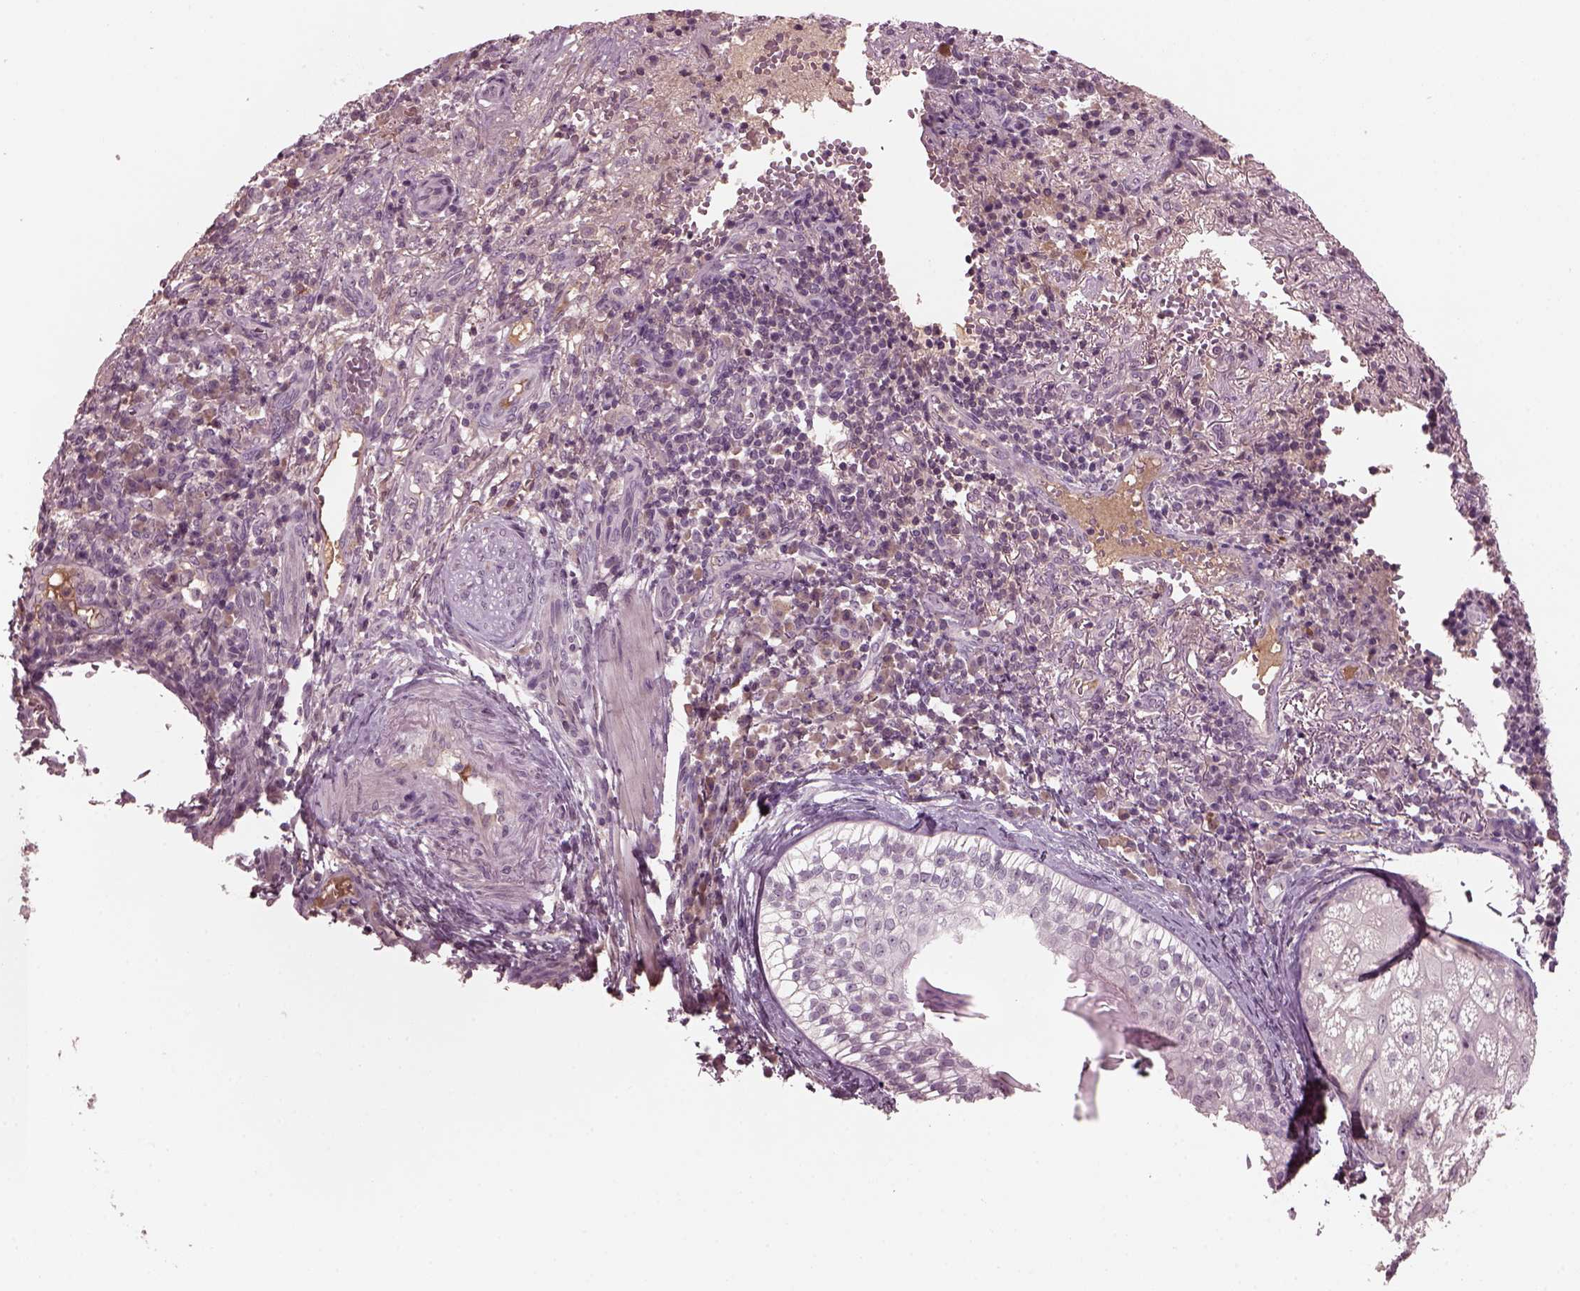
{"staining": {"intensity": "weak", "quantity": "<25%", "location": "cytoplasmic/membranous"}, "tissue": "skin cancer", "cell_type": "Tumor cells", "image_type": "cancer", "snomed": [{"axis": "morphology", "description": "Basal cell carcinoma"}, {"axis": "topography", "description": "Skin"}], "caption": "This is an immunohistochemistry histopathology image of human skin cancer (basal cell carcinoma). There is no staining in tumor cells.", "gene": "PORCN", "patient": {"sex": "female", "age": 69}}